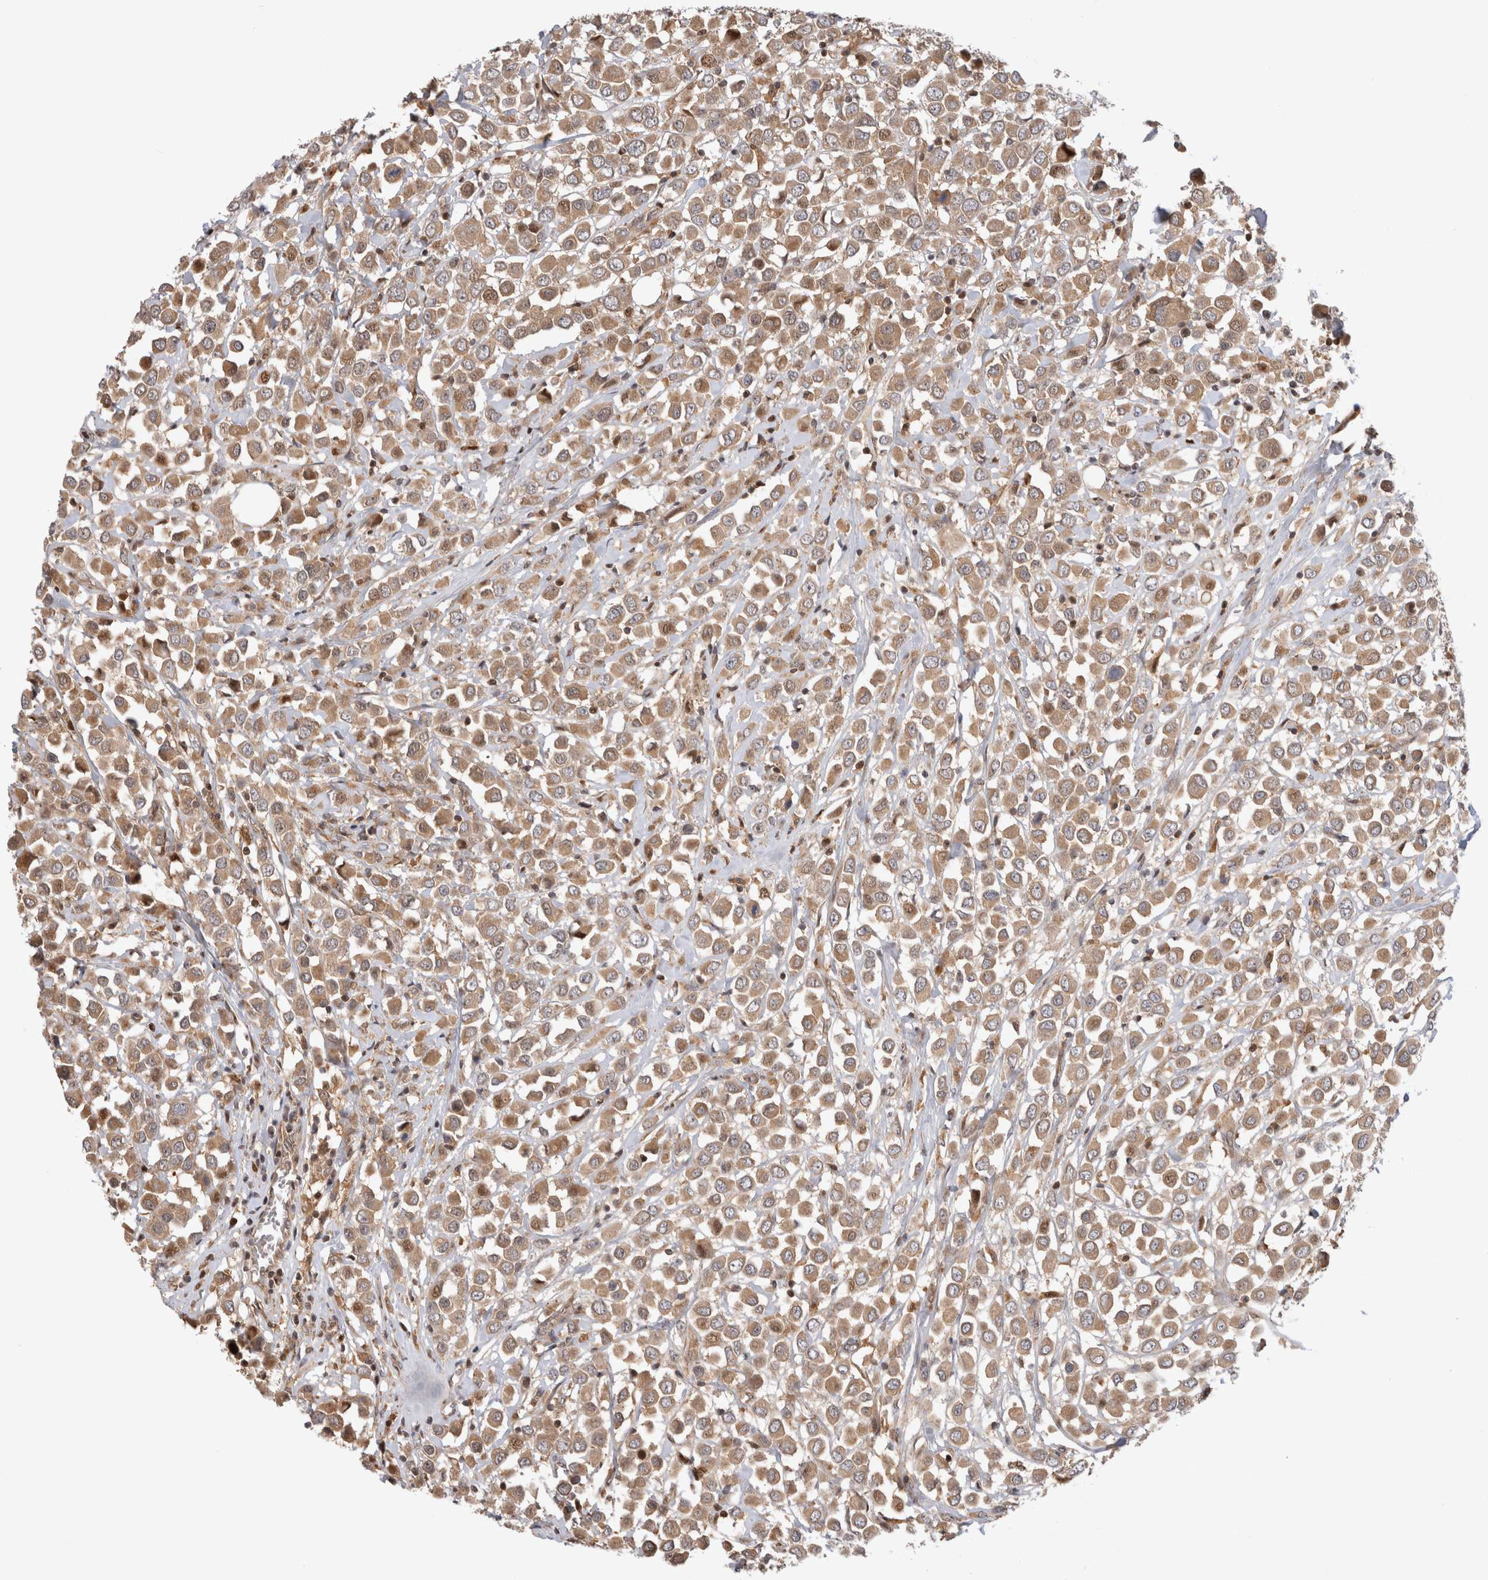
{"staining": {"intensity": "moderate", "quantity": ">75%", "location": "cytoplasmic/membranous"}, "tissue": "breast cancer", "cell_type": "Tumor cells", "image_type": "cancer", "snomed": [{"axis": "morphology", "description": "Duct carcinoma"}, {"axis": "topography", "description": "Breast"}], "caption": "There is medium levels of moderate cytoplasmic/membranous expression in tumor cells of breast cancer, as demonstrated by immunohistochemical staining (brown color).", "gene": "HTT", "patient": {"sex": "female", "age": 61}}